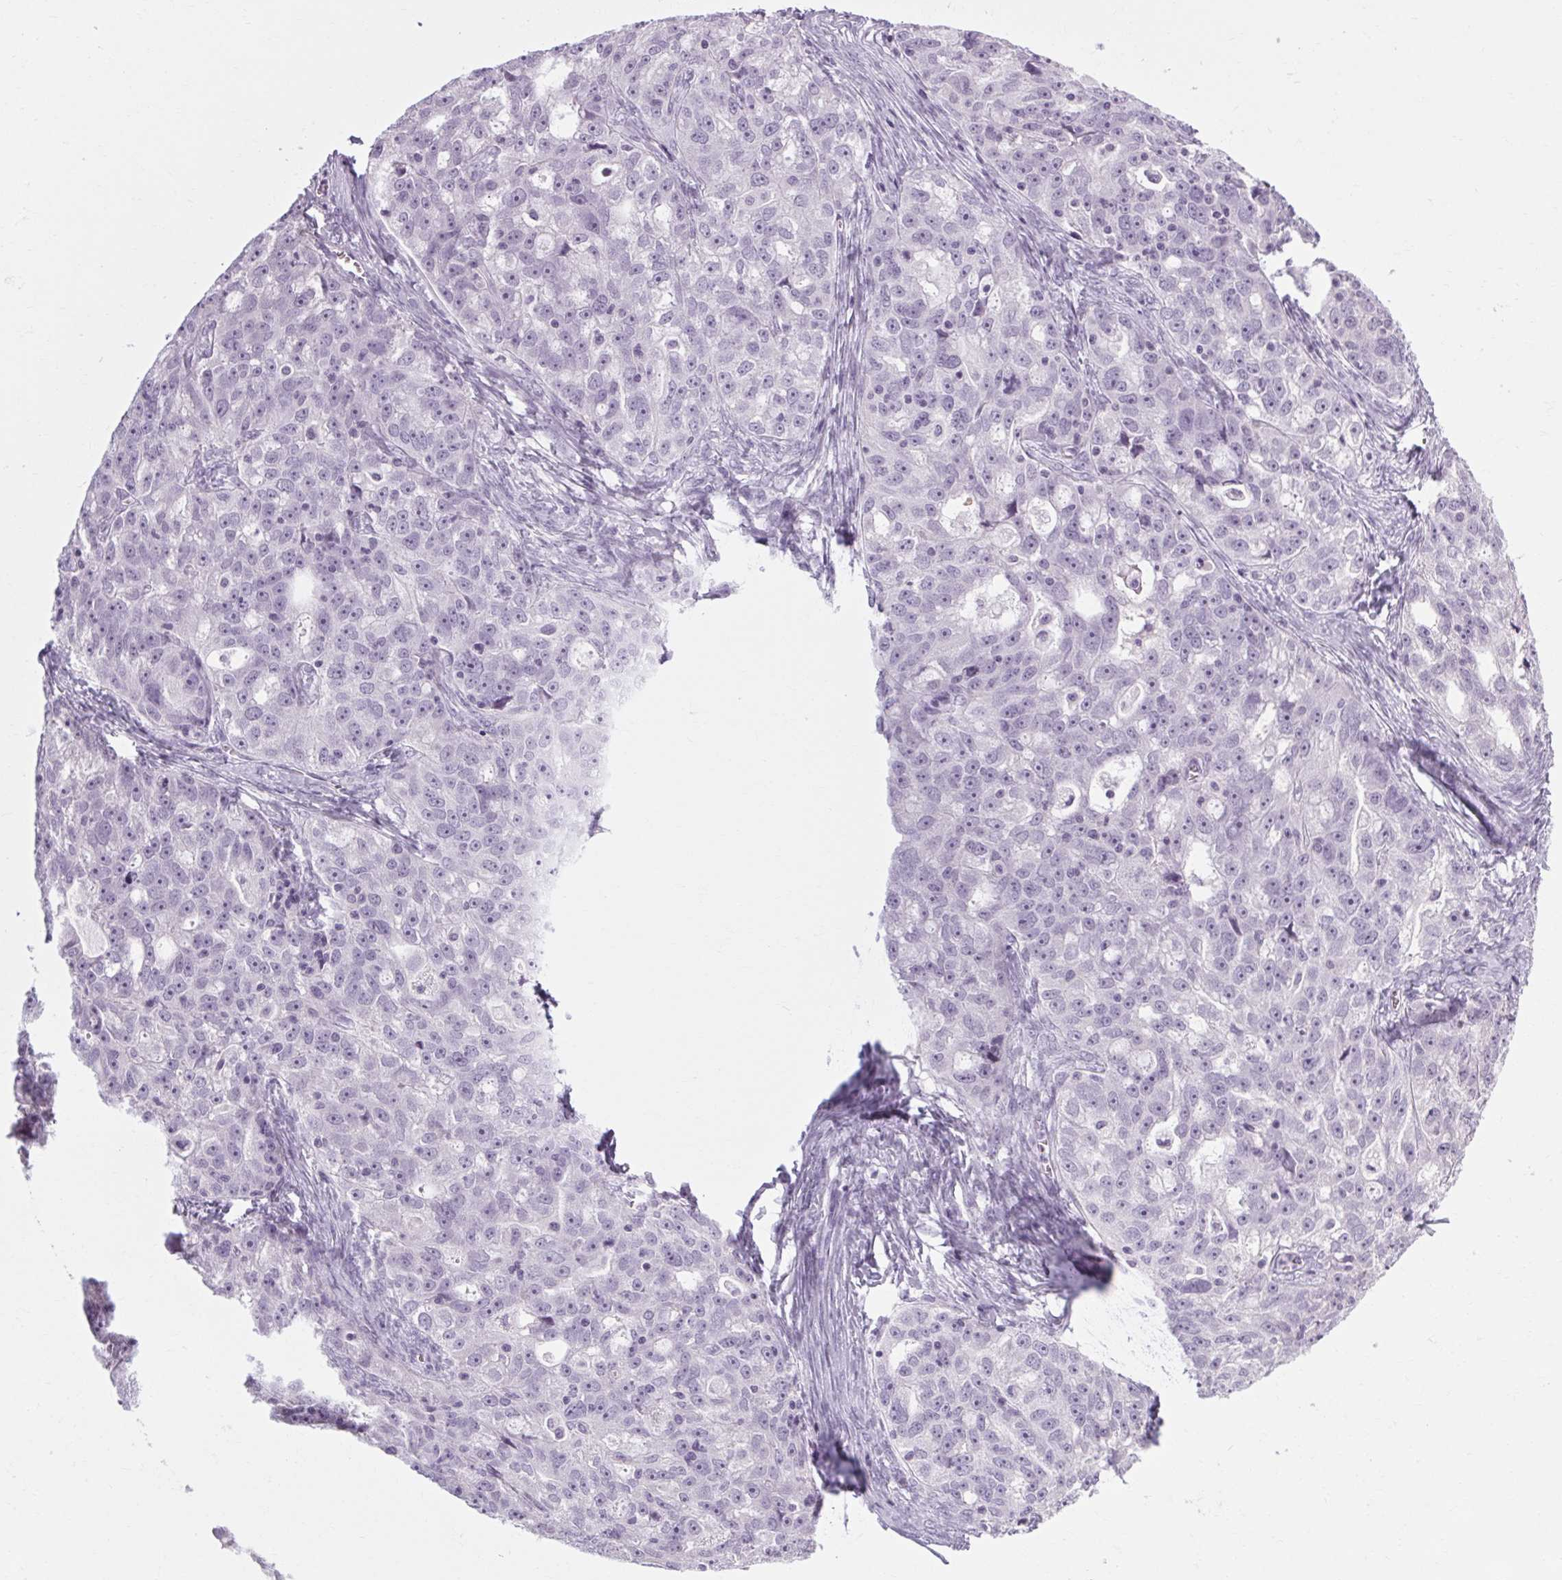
{"staining": {"intensity": "negative", "quantity": "none", "location": "none"}, "tissue": "ovarian cancer", "cell_type": "Tumor cells", "image_type": "cancer", "snomed": [{"axis": "morphology", "description": "Cystadenocarcinoma, serous, NOS"}, {"axis": "topography", "description": "Ovary"}], "caption": "Tumor cells show no significant expression in ovarian cancer.", "gene": "POMC", "patient": {"sex": "female", "age": 51}}